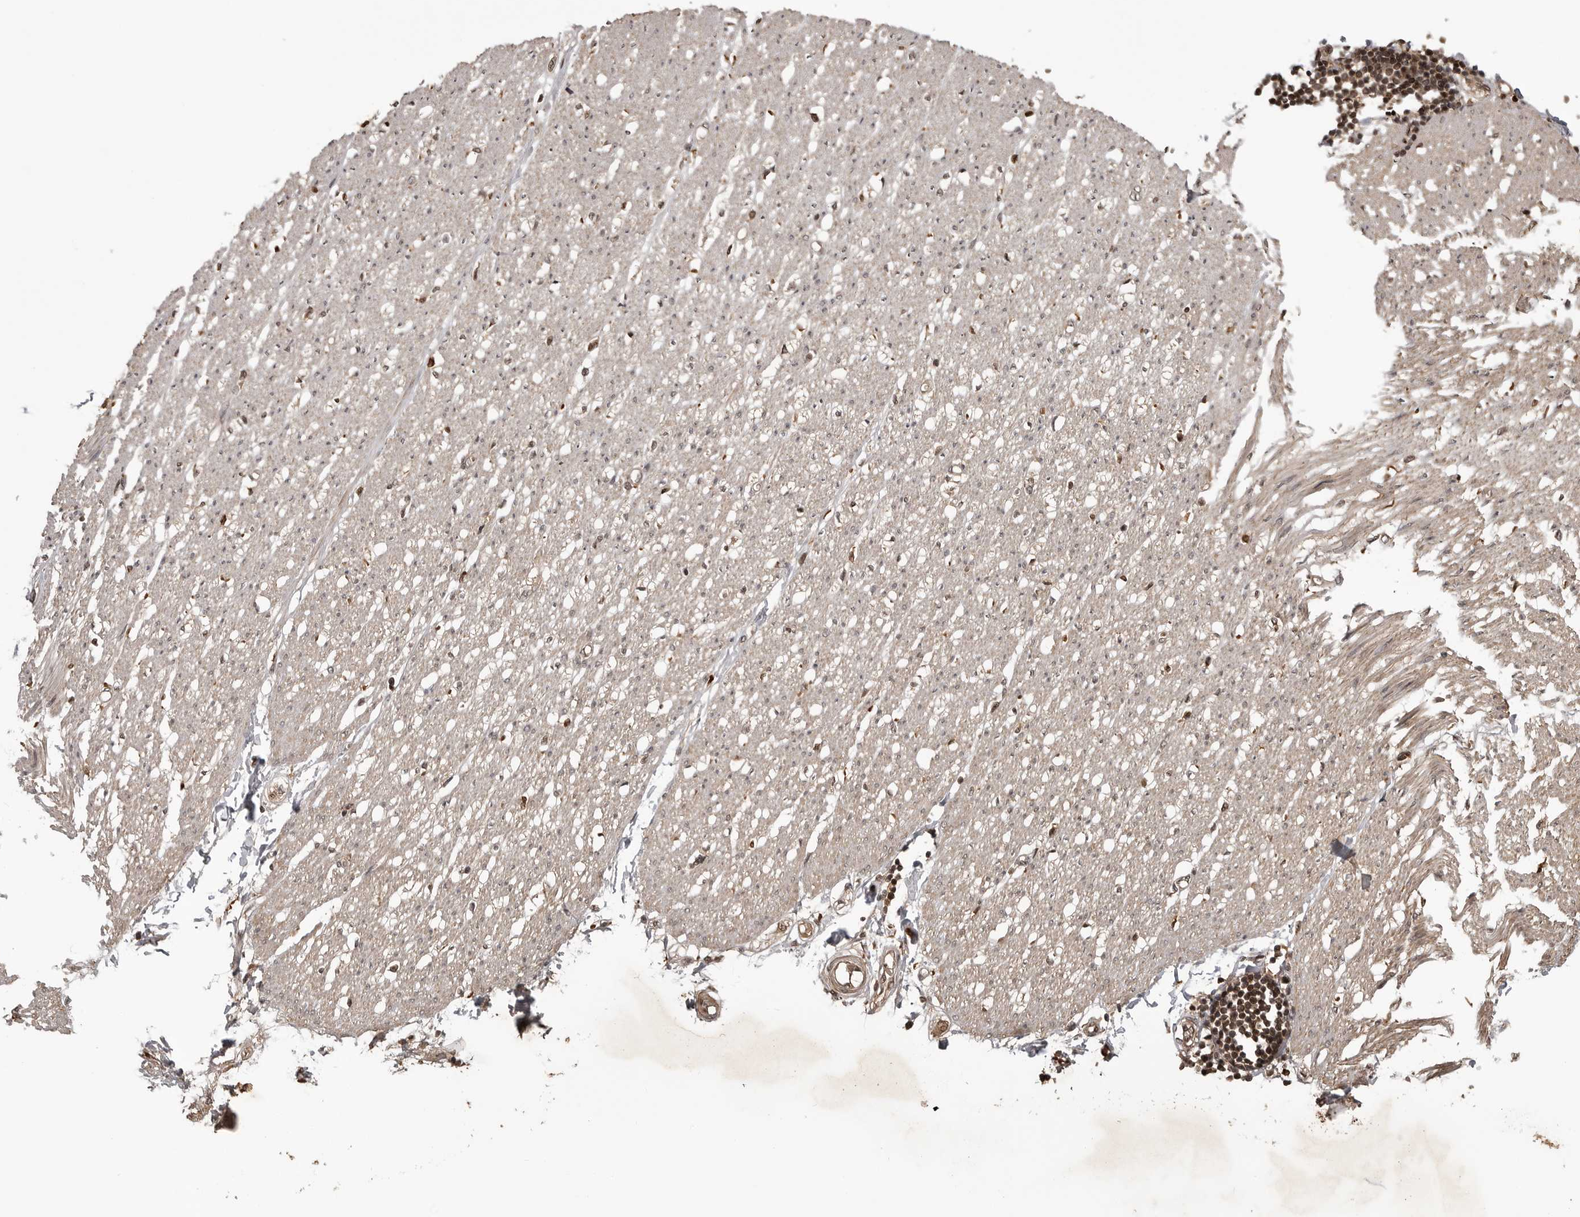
{"staining": {"intensity": "moderate", "quantity": "25%-75%", "location": "cytoplasmic/membranous,nuclear"}, "tissue": "soft tissue", "cell_type": "Chondrocytes", "image_type": "normal", "snomed": [{"axis": "morphology", "description": "Normal tissue, NOS"}, {"axis": "morphology", "description": "Adenocarcinoma, NOS"}, {"axis": "topography", "description": "Colon"}, {"axis": "topography", "description": "Peripheral nerve tissue"}], "caption": "Immunohistochemical staining of normal human soft tissue demonstrates medium levels of moderate cytoplasmic/membranous,nuclear expression in approximately 25%-75% of chondrocytes.", "gene": "AKAP7", "patient": {"sex": "male", "age": 14}}